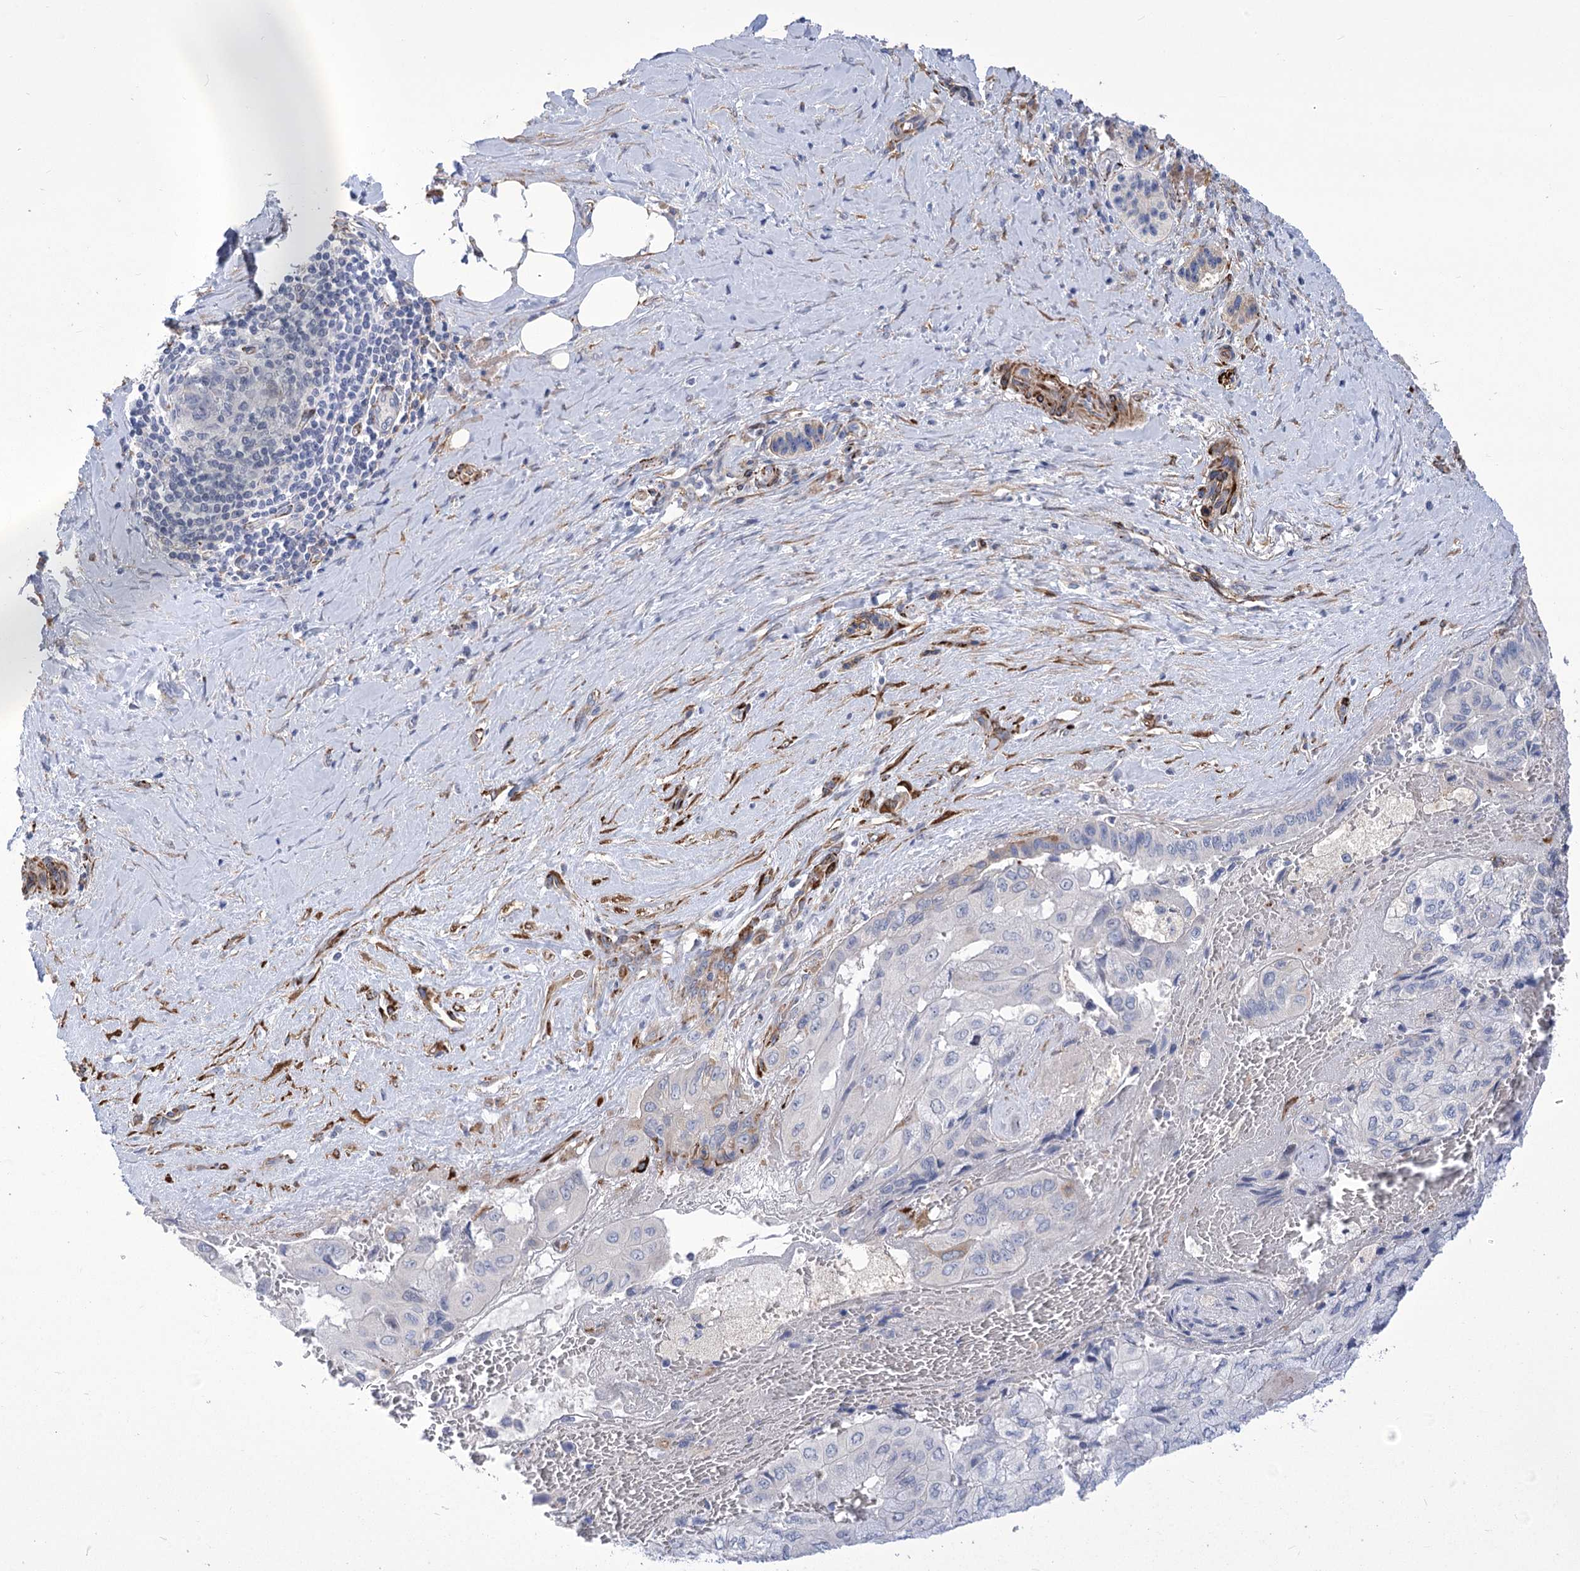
{"staining": {"intensity": "negative", "quantity": "none", "location": "none"}, "tissue": "pancreatic cancer", "cell_type": "Tumor cells", "image_type": "cancer", "snomed": [{"axis": "morphology", "description": "Adenocarcinoma, NOS"}, {"axis": "topography", "description": "Pancreas"}], "caption": "This micrograph is of pancreatic adenocarcinoma stained with immunohistochemistry to label a protein in brown with the nuclei are counter-stained blue. There is no staining in tumor cells.", "gene": "ANGPTL3", "patient": {"sex": "male", "age": 51}}